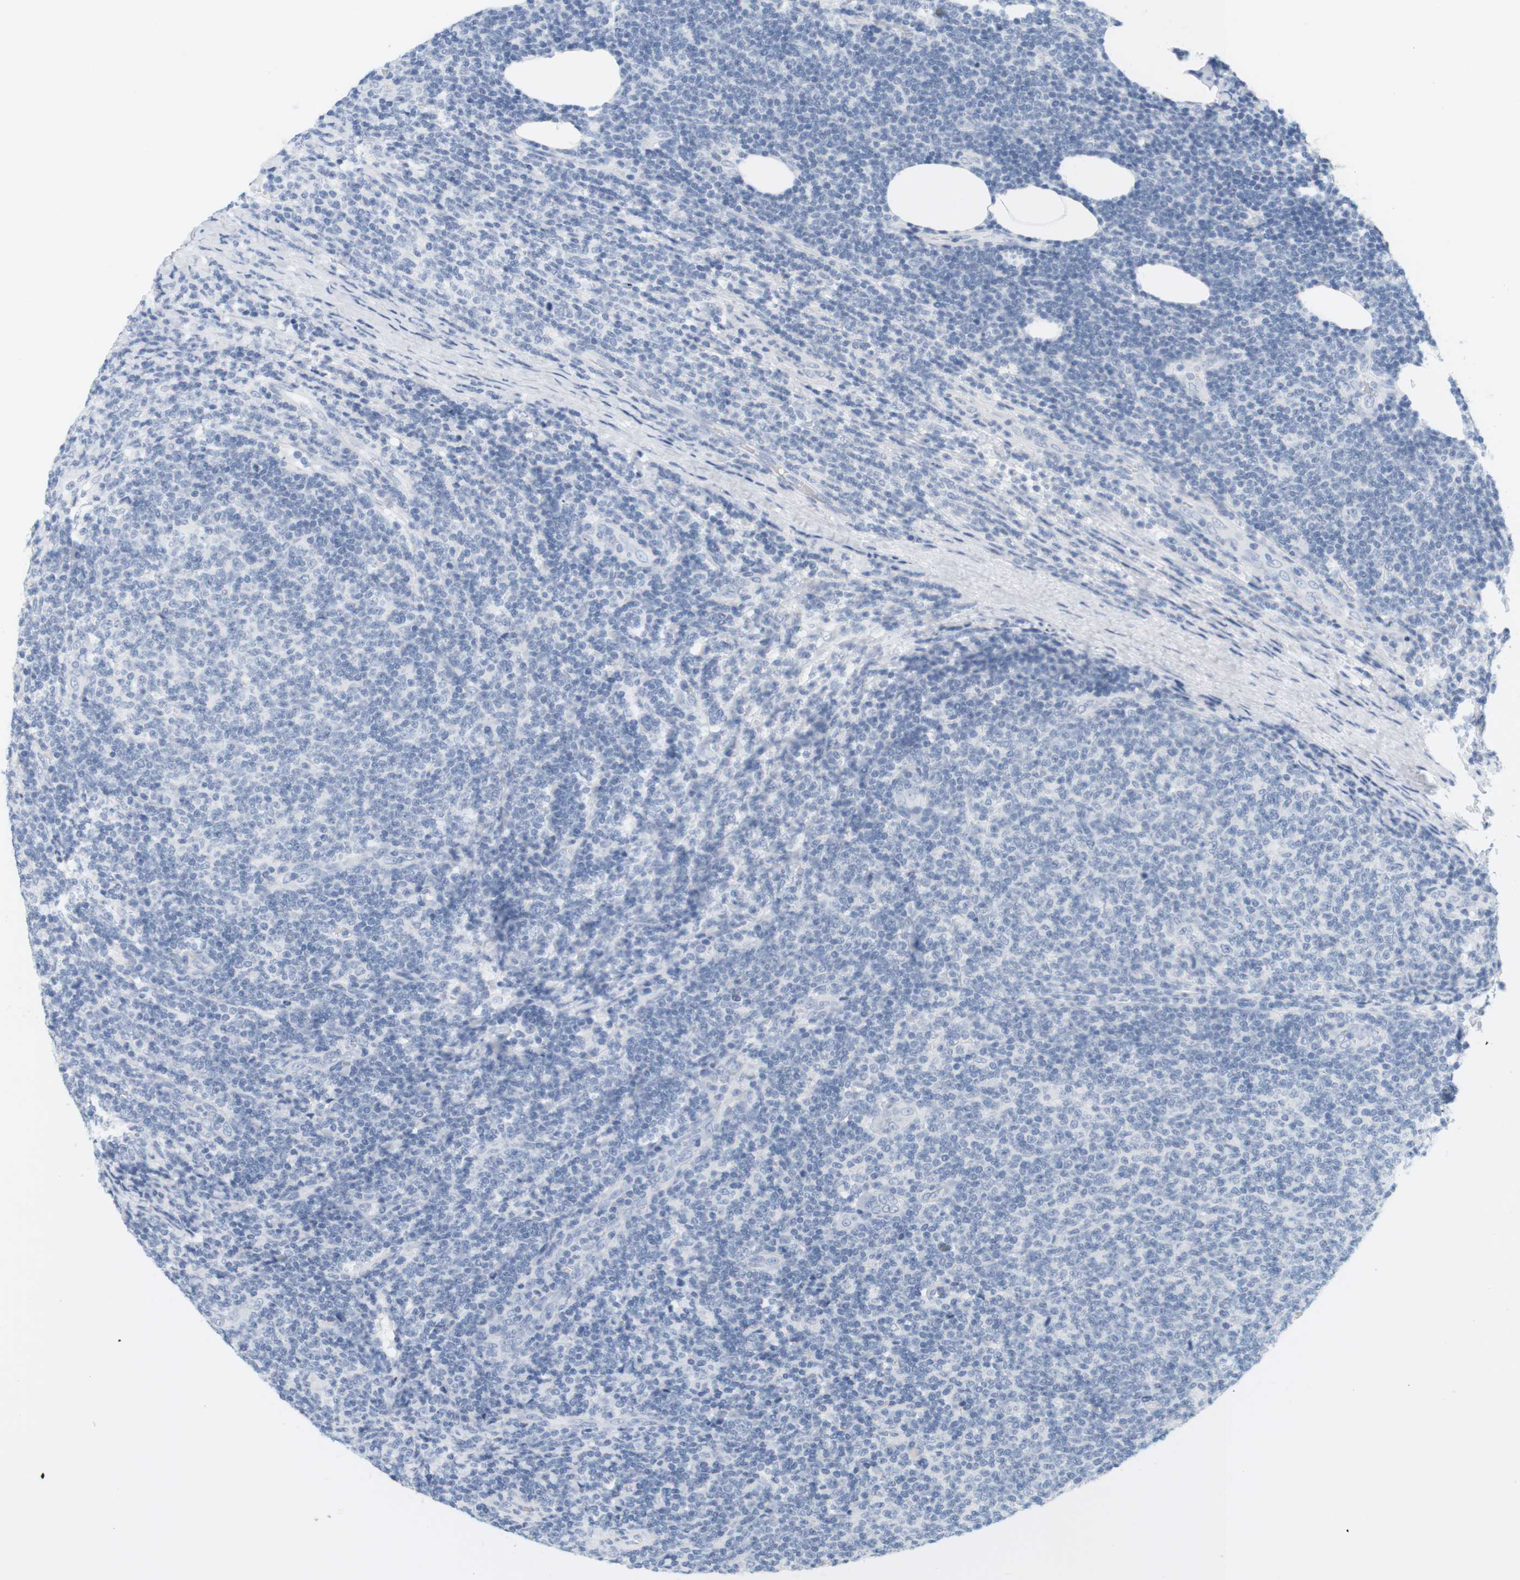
{"staining": {"intensity": "negative", "quantity": "none", "location": "none"}, "tissue": "lymphoma", "cell_type": "Tumor cells", "image_type": "cancer", "snomed": [{"axis": "morphology", "description": "Malignant lymphoma, non-Hodgkin's type, Low grade"}, {"axis": "topography", "description": "Lymph node"}], "caption": "DAB (3,3'-diaminobenzidine) immunohistochemical staining of human low-grade malignant lymphoma, non-Hodgkin's type shows no significant expression in tumor cells.", "gene": "OPRM1", "patient": {"sex": "male", "age": 66}}